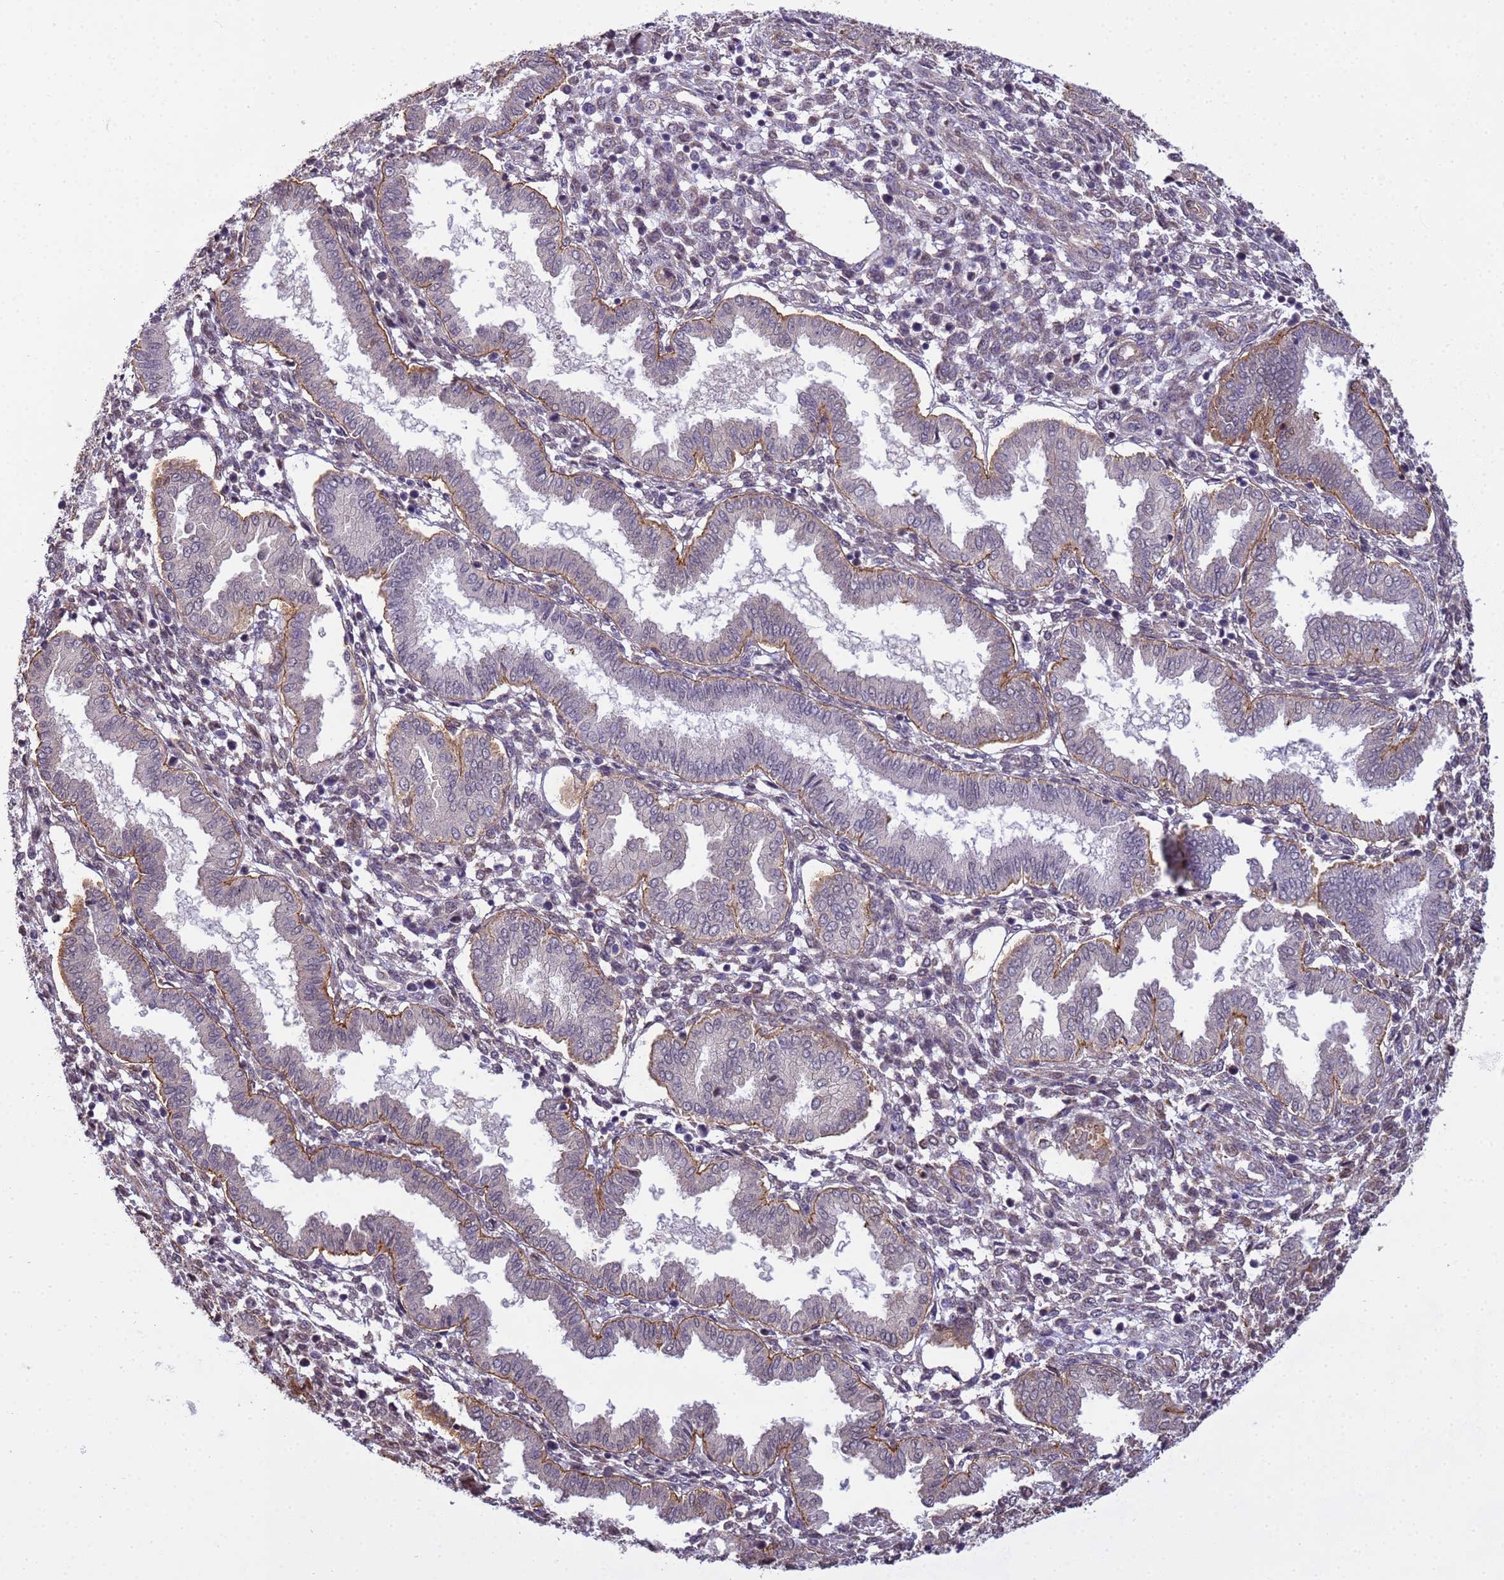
{"staining": {"intensity": "weak", "quantity": "25%-75%", "location": "cytoplasmic/membranous"}, "tissue": "endometrium", "cell_type": "Cells in endometrial stroma", "image_type": "normal", "snomed": [{"axis": "morphology", "description": "Normal tissue, NOS"}, {"axis": "topography", "description": "Endometrium"}], "caption": "This photomicrograph displays immunohistochemistry (IHC) staining of normal endometrium, with low weak cytoplasmic/membranous positivity in about 25%-75% of cells in endometrial stroma.", "gene": "ITGB4", "patient": {"sex": "female", "age": 24}}